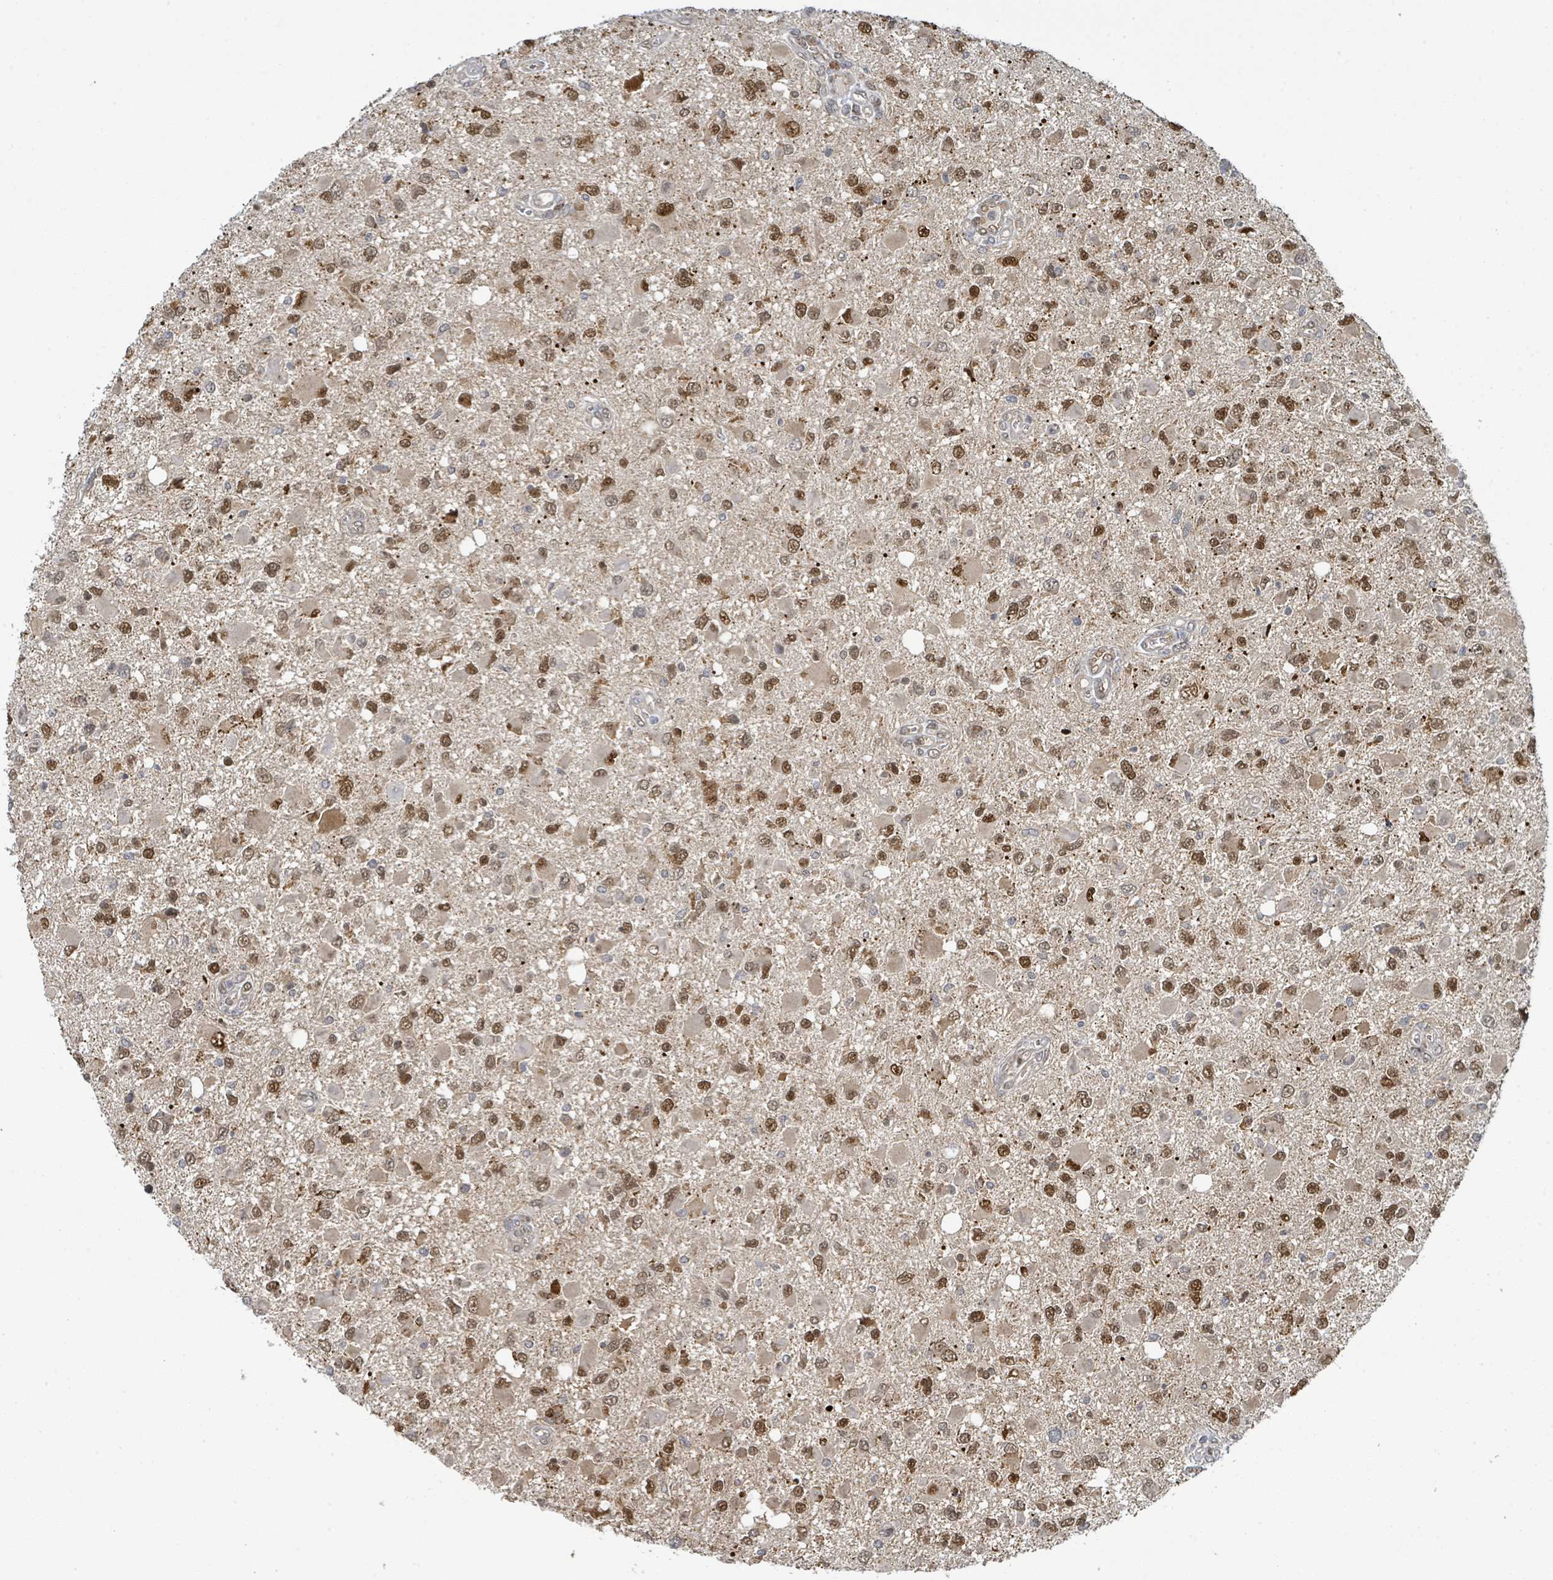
{"staining": {"intensity": "moderate", "quantity": ">75%", "location": "nuclear"}, "tissue": "glioma", "cell_type": "Tumor cells", "image_type": "cancer", "snomed": [{"axis": "morphology", "description": "Glioma, malignant, High grade"}, {"axis": "topography", "description": "Brain"}], "caption": "Malignant high-grade glioma stained with a protein marker exhibits moderate staining in tumor cells.", "gene": "PSMB7", "patient": {"sex": "male", "age": 53}}